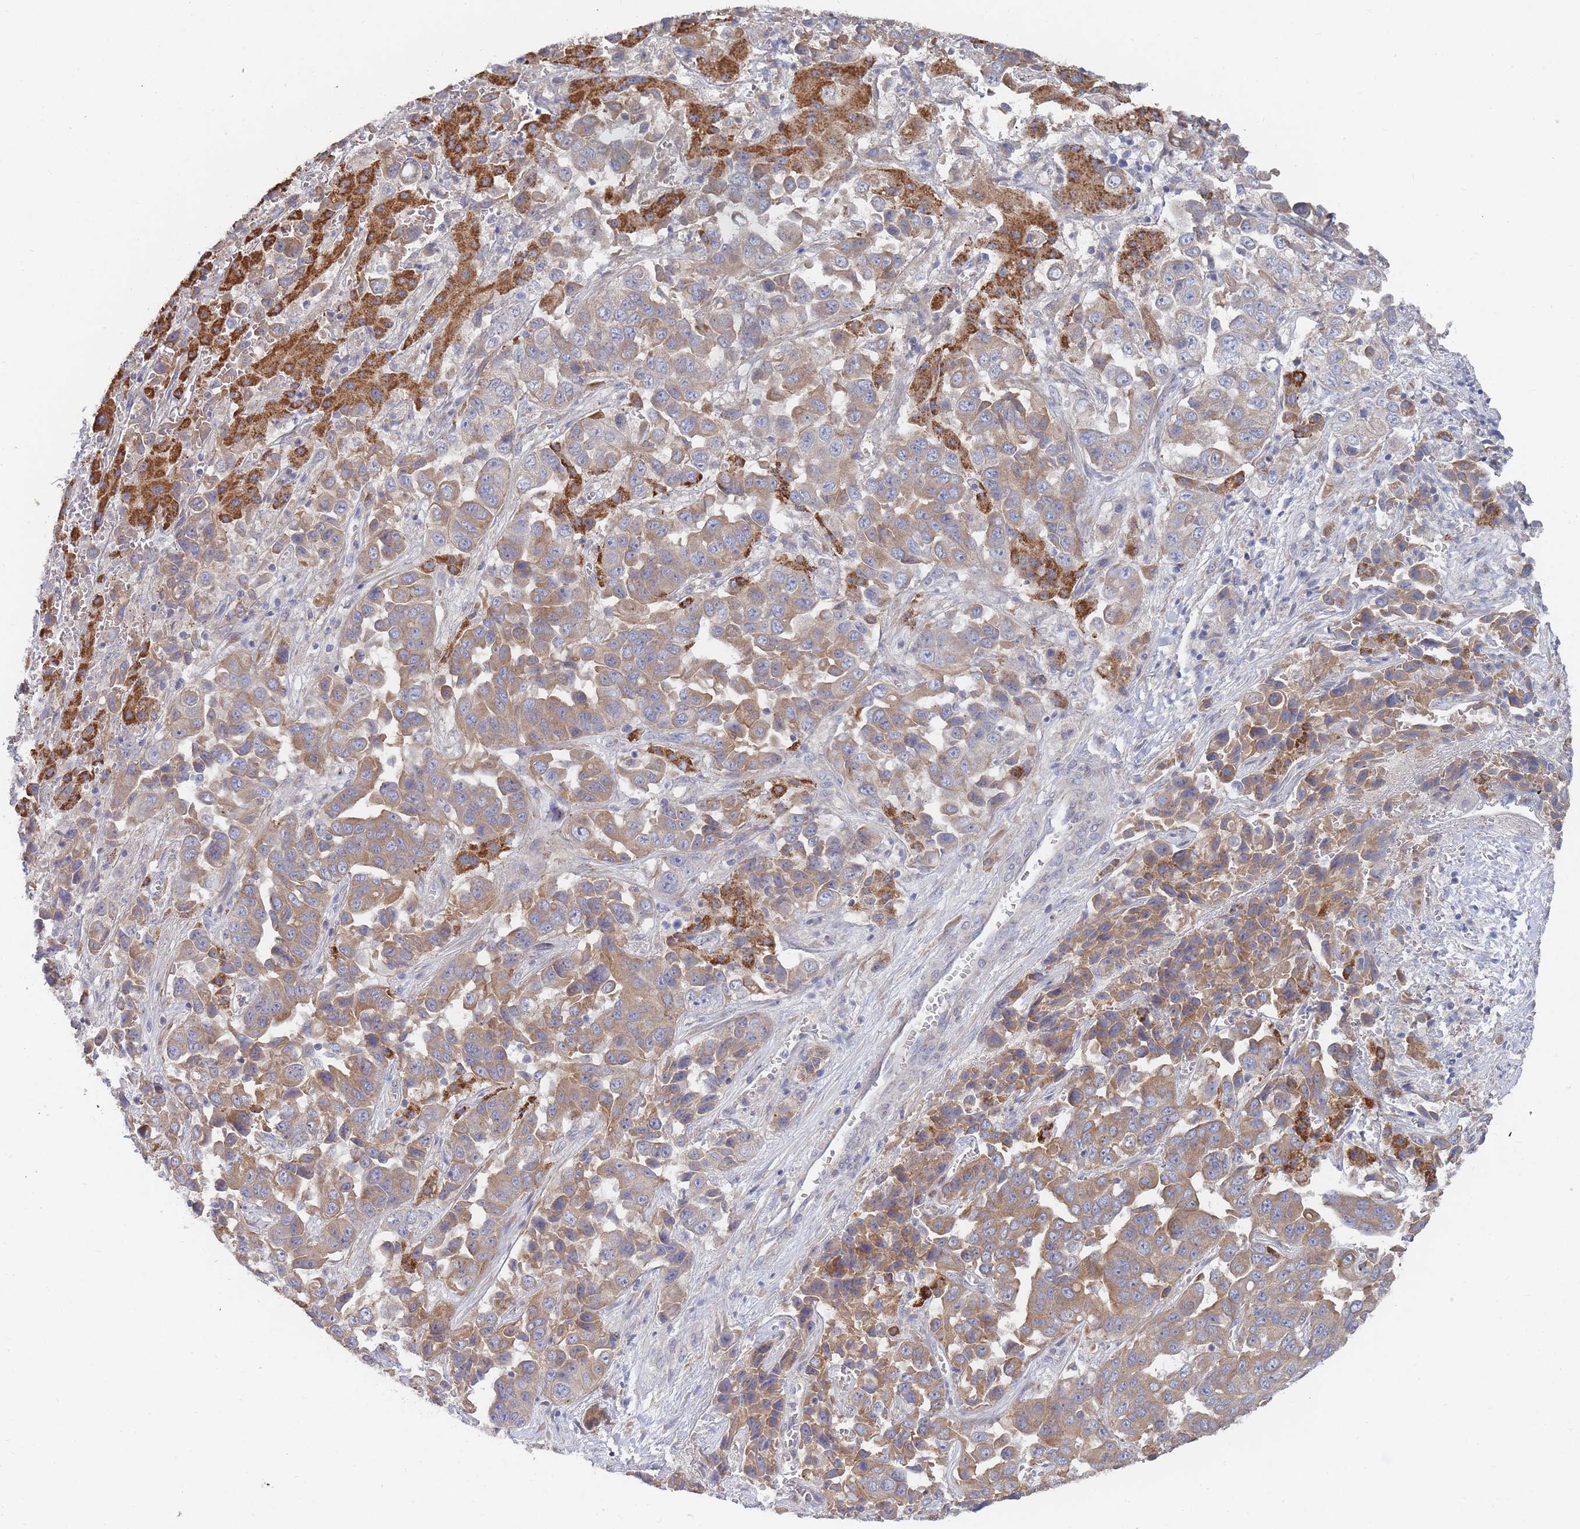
{"staining": {"intensity": "moderate", "quantity": ">75%", "location": "cytoplasmic/membranous"}, "tissue": "liver cancer", "cell_type": "Tumor cells", "image_type": "cancer", "snomed": [{"axis": "morphology", "description": "Cholangiocarcinoma"}, {"axis": "topography", "description": "Liver"}], "caption": "Cholangiocarcinoma (liver) was stained to show a protein in brown. There is medium levels of moderate cytoplasmic/membranous positivity in about >75% of tumor cells.", "gene": "SLC35F5", "patient": {"sex": "female", "age": 52}}